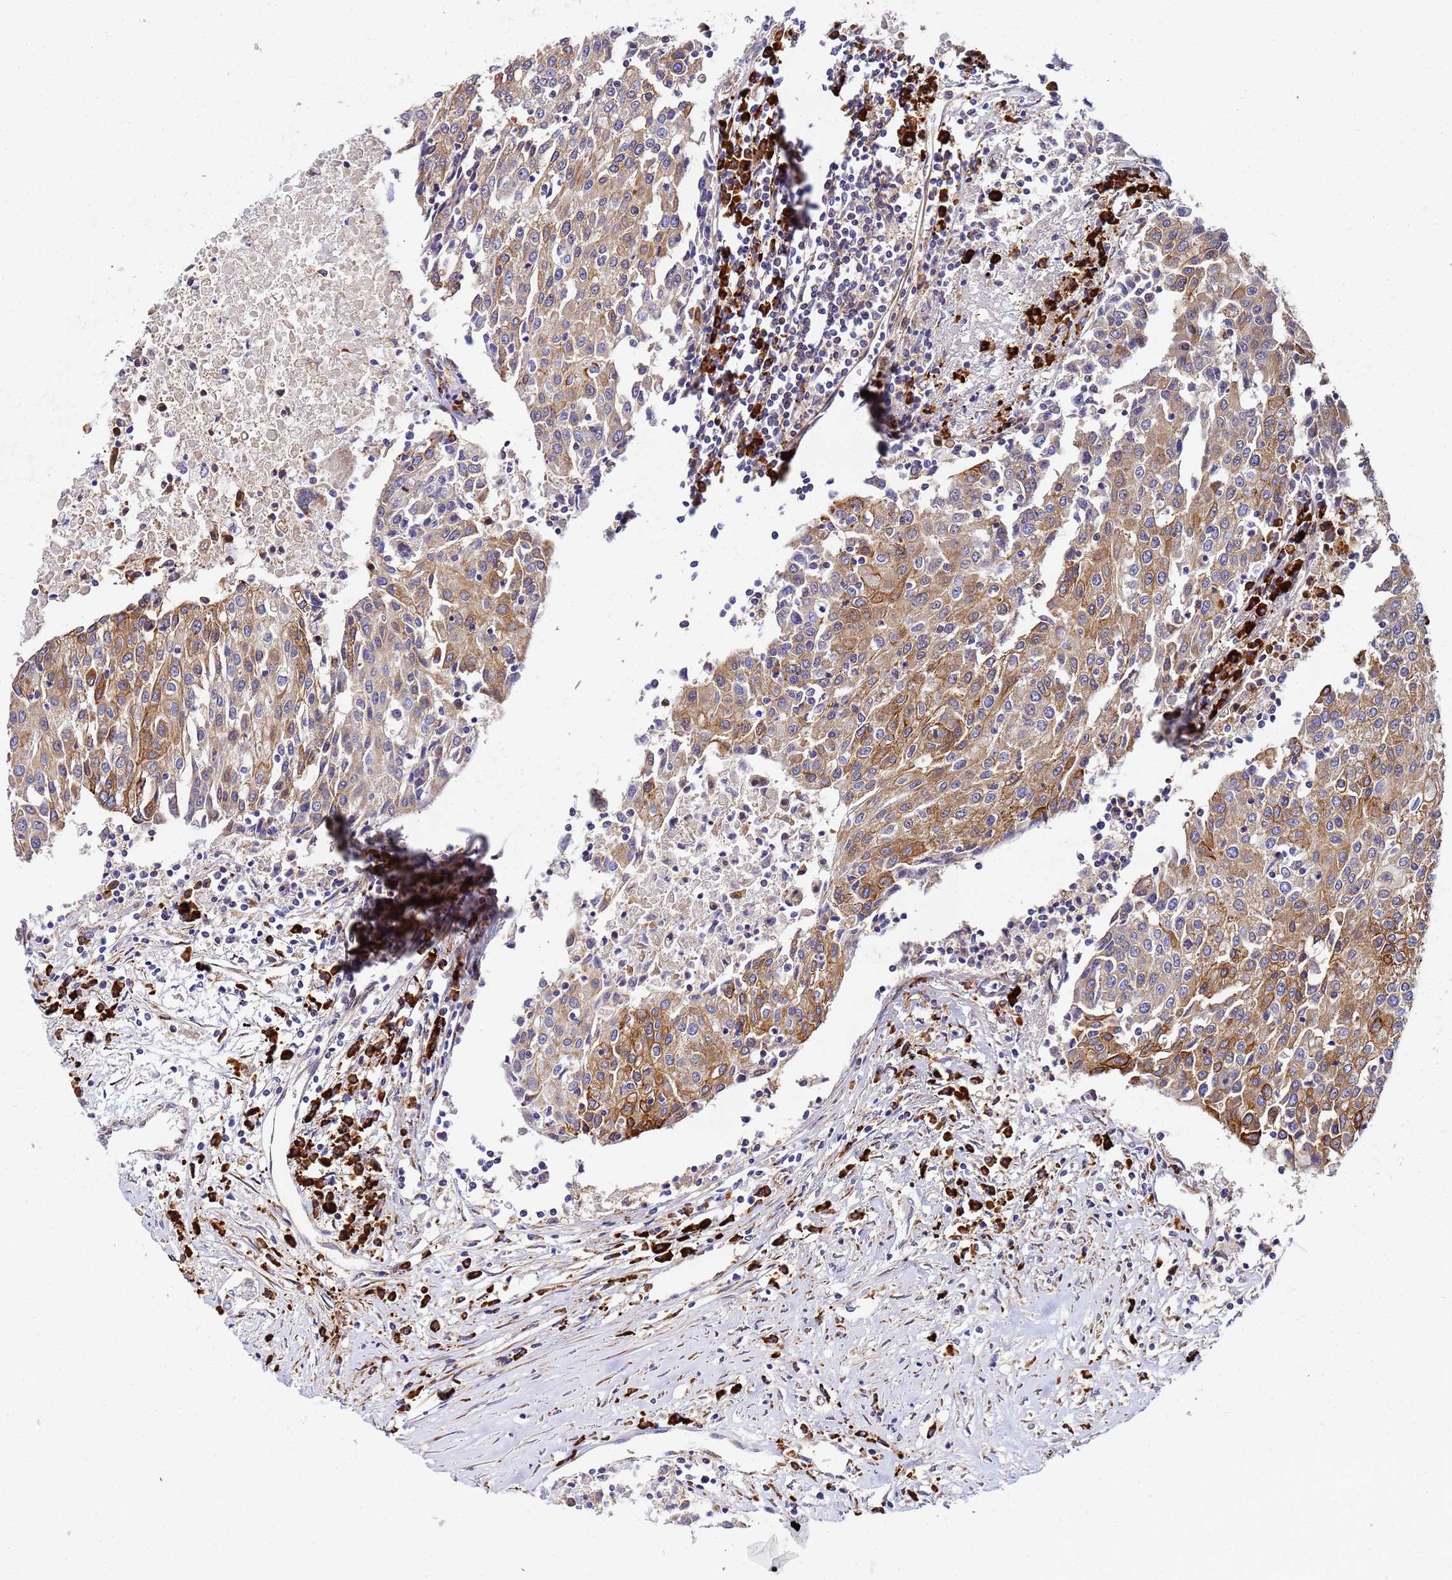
{"staining": {"intensity": "moderate", "quantity": ">75%", "location": "cytoplasmic/membranous"}, "tissue": "urothelial cancer", "cell_type": "Tumor cells", "image_type": "cancer", "snomed": [{"axis": "morphology", "description": "Urothelial carcinoma, High grade"}, {"axis": "topography", "description": "Urinary bladder"}], "caption": "A medium amount of moderate cytoplasmic/membranous staining is present in about >75% of tumor cells in urothelial cancer tissue.", "gene": "POM121", "patient": {"sex": "female", "age": 85}}